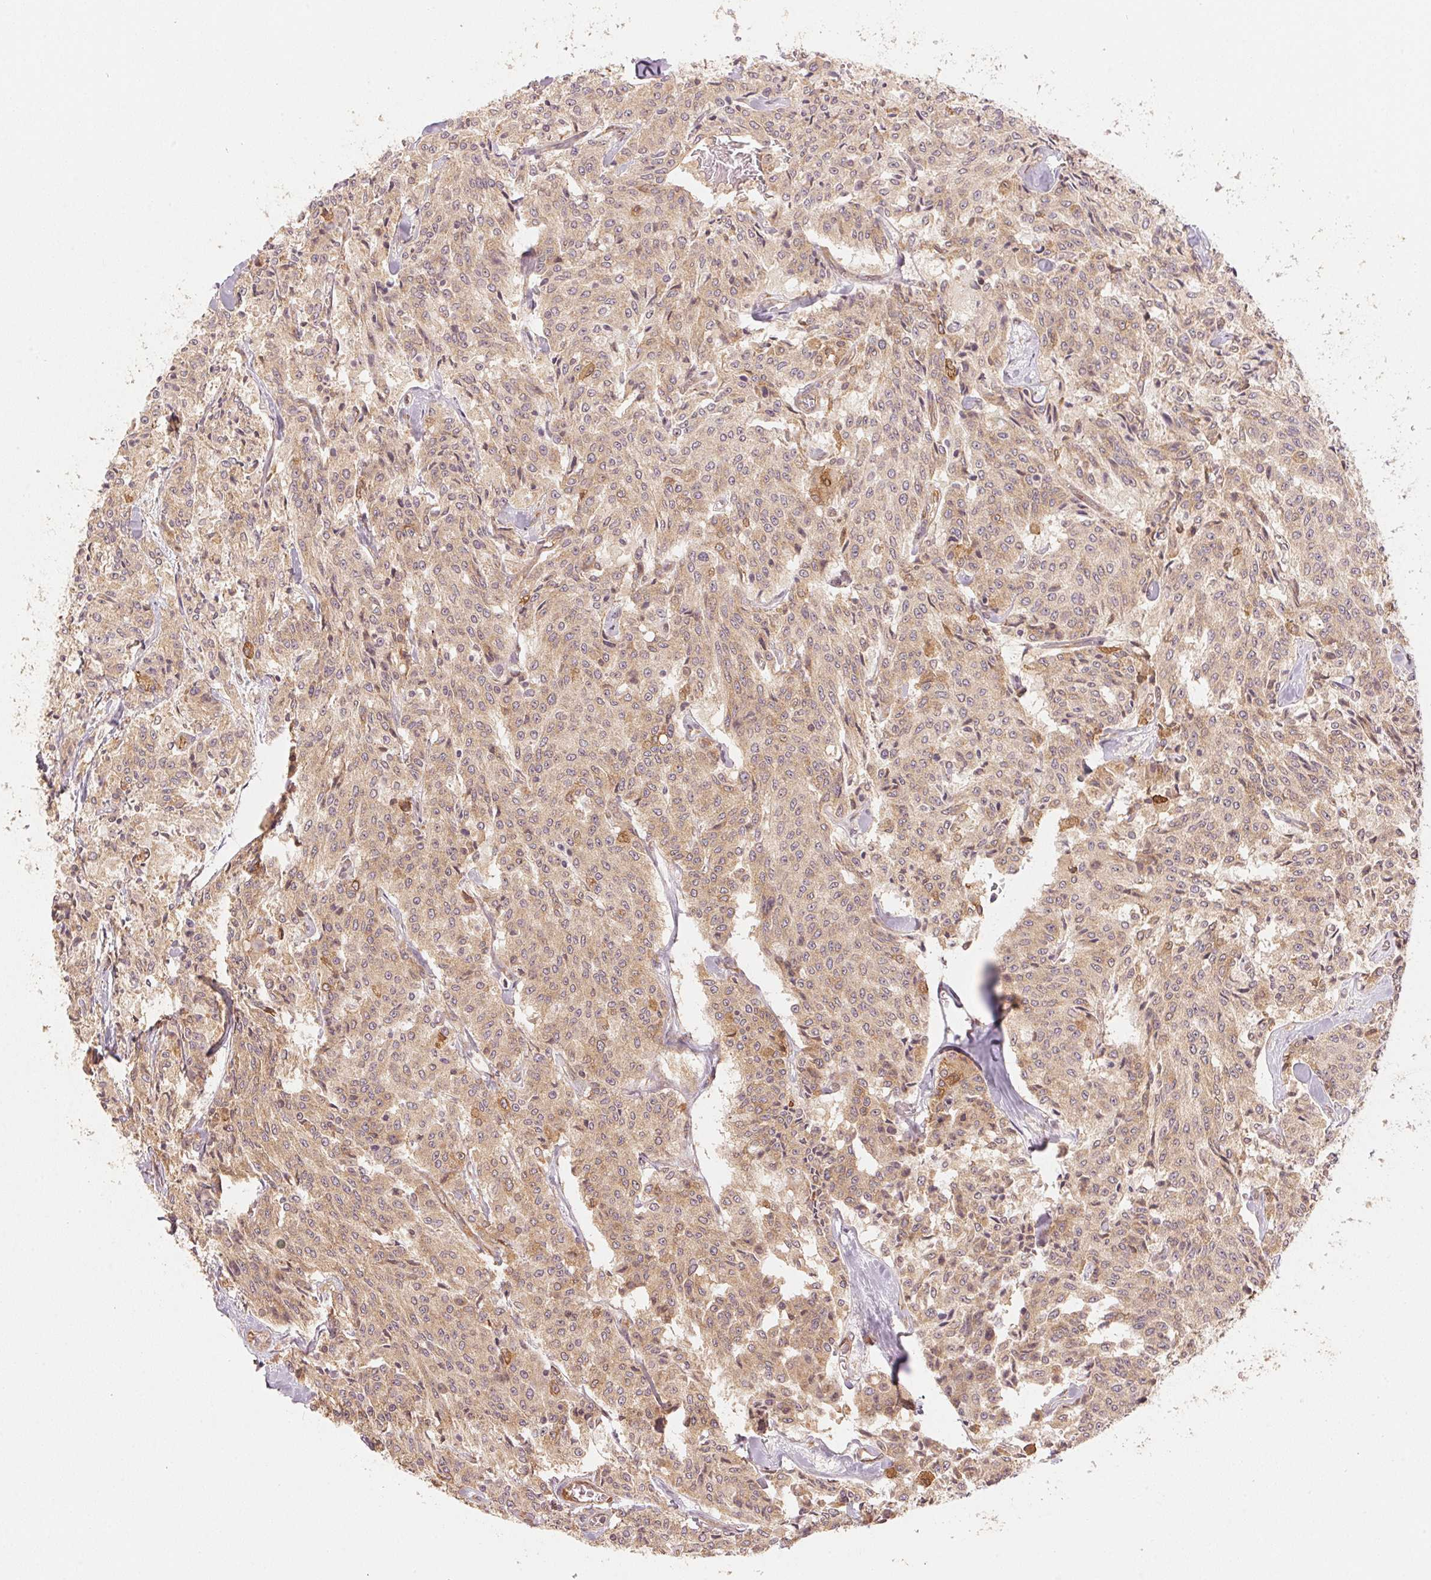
{"staining": {"intensity": "moderate", "quantity": ">75%", "location": "cytoplasmic/membranous"}, "tissue": "carcinoid", "cell_type": "Tumor cells", "image_type": "cancer", "snomed": [{"axis": "morphology", "description": "Carcinoid, malignant, NOS"}, {"axis": "topography", "description": "Lung"}], "caption": "There is medium levels of moderate cytoplasmic/membranous staining in tumor cells of carcinoid, as demonstrated by immunohistochemical staining (brown color).", "gene": "STRN4", "patient": {"sex": "male", "age": 71}}